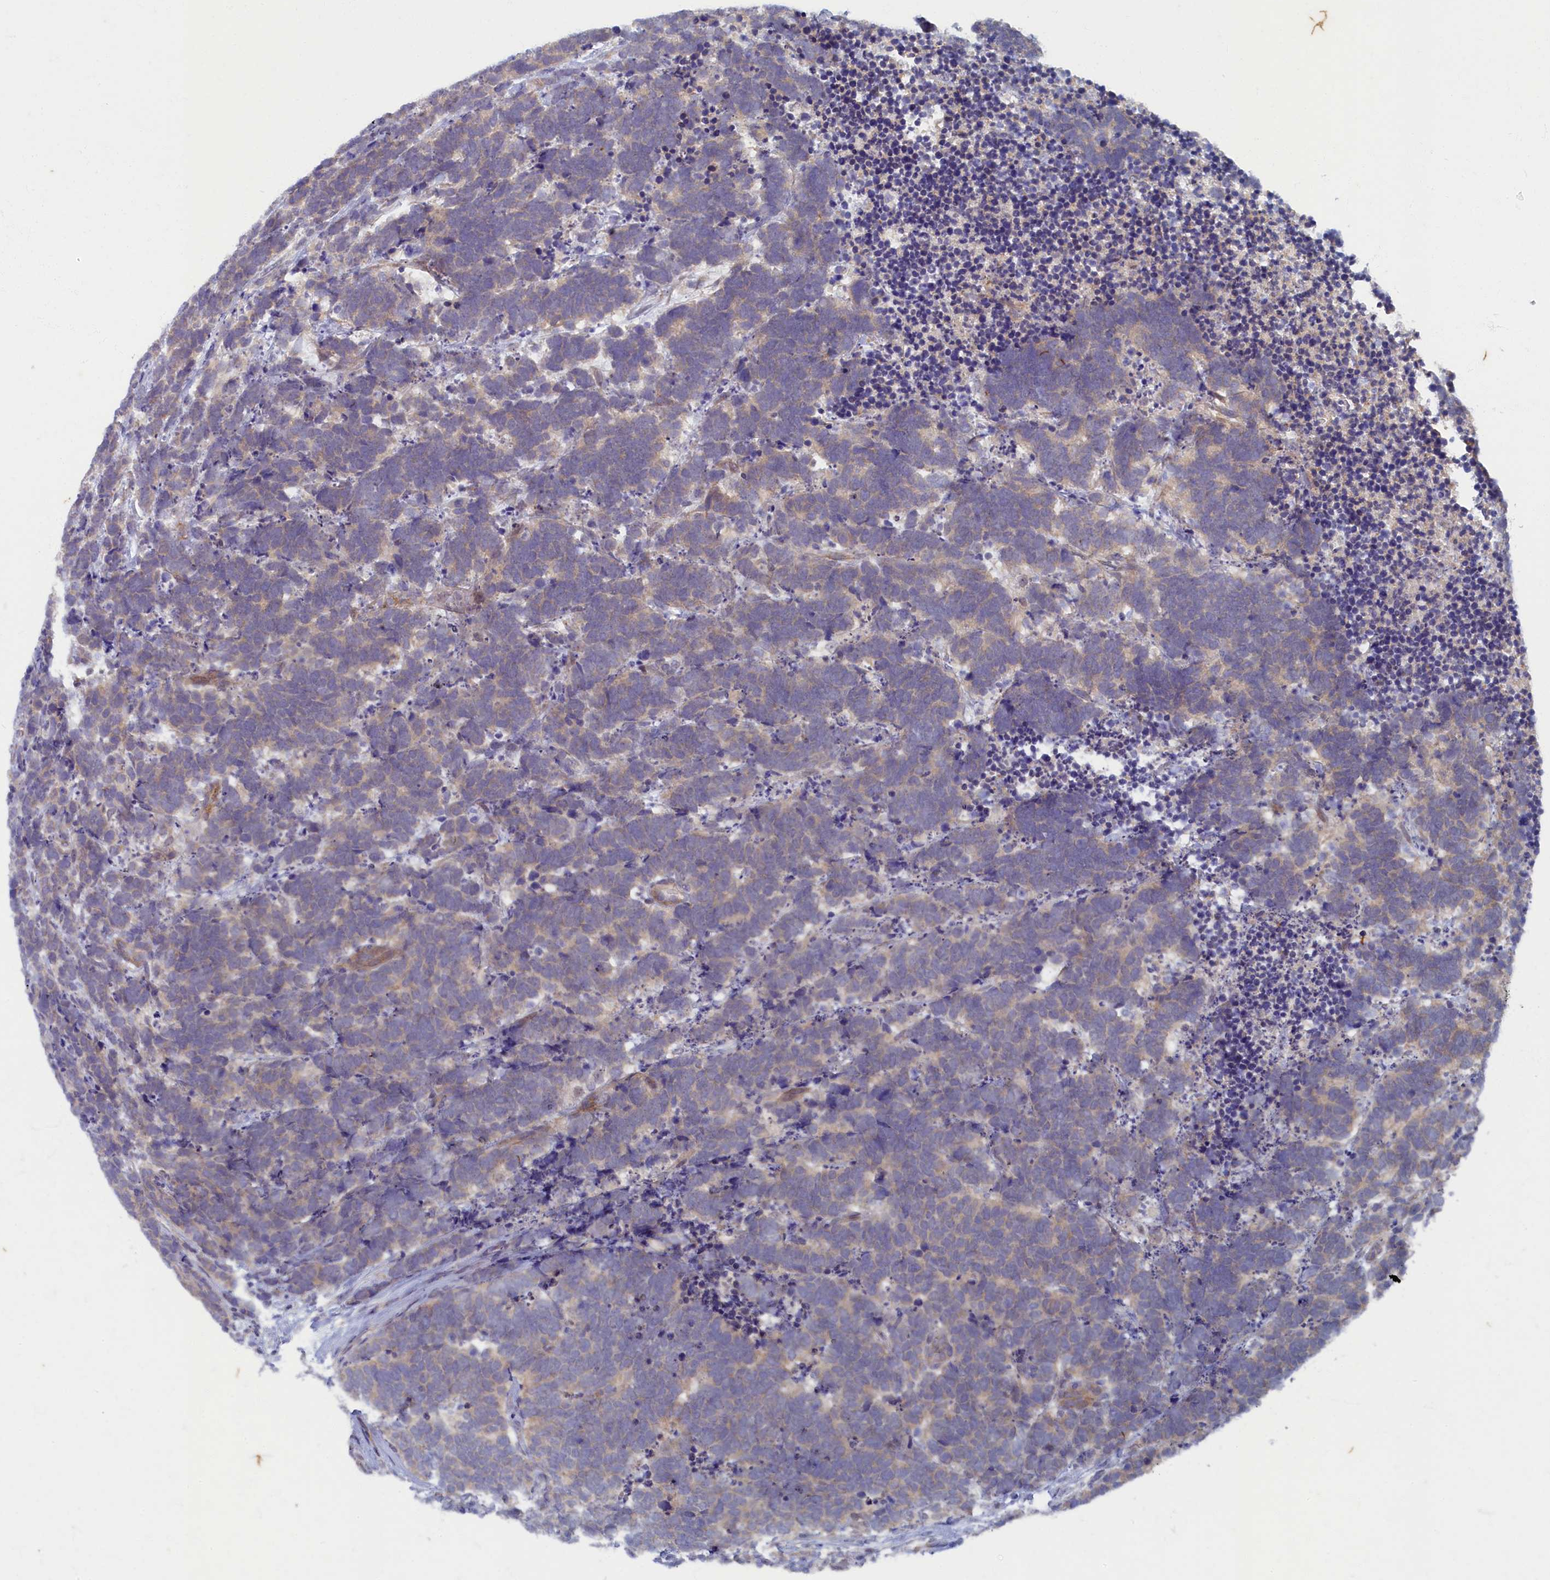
{"staining": {"intensity": "negative", "quantity": "none", "location": "none"}, "tissue": "carcinoid", "cell_type": "Tumor cells", "image_type": "cancer", "snomed": [{"axis": "morphology", "description": "Carcinoma, NOS"}, {"axis": "morphology", "description": "Carcinoid, malignant, NOS"}, {"axis": "topography", "description": "Urinary bladder"}], "caption": "This is a histopathology image of IHC staining of carcinoid, which shows no expression in tumor cells.", "gene": "WDR59", "patient": {"sex": "male", "age": 57}}